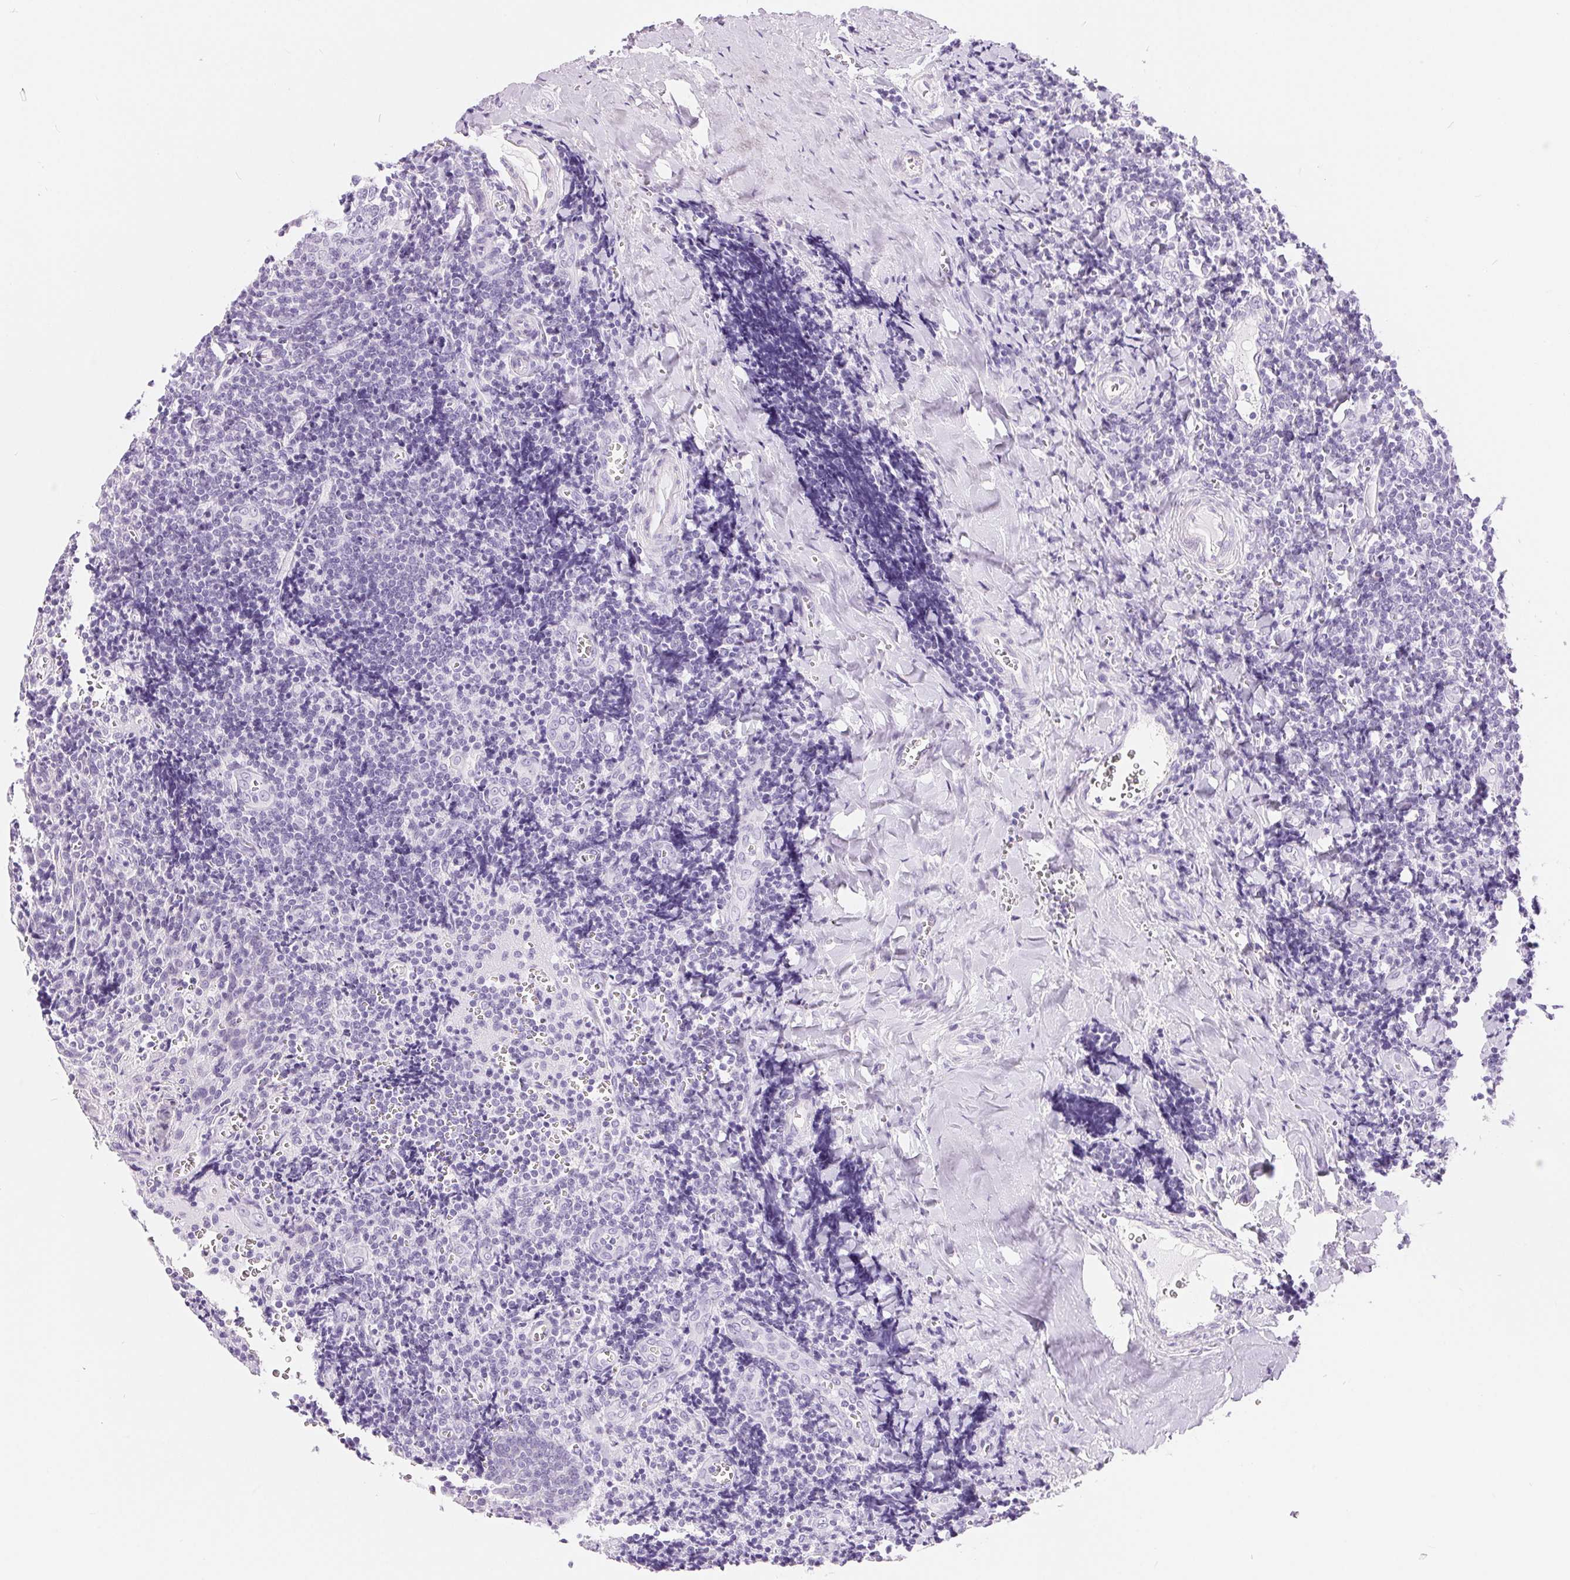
{"staining": {"intensity": "negative", "quantity": "none", "location": "none"}, "tissue": "tonsil", "cell_type": "Germinal center cells", "image_type": "normal", "snomed": [{"axis": "morphology", "description": "Normal tissue, NOS"}, {"axis": "morphology", "description": "Inflammation, NOS"}, {"axis": "topography", "description": "Tonsil"}], "caption": "High magnification brightfield microscopy of unremarkable tonsil stained with DAB (3,3'-diaminobenzidine) (brown) and counterstained with hematoxylin (blue): germinal center cells show no significant expression.", "gene": "XDH", "patient": {"sex": "female", "age": 31}}